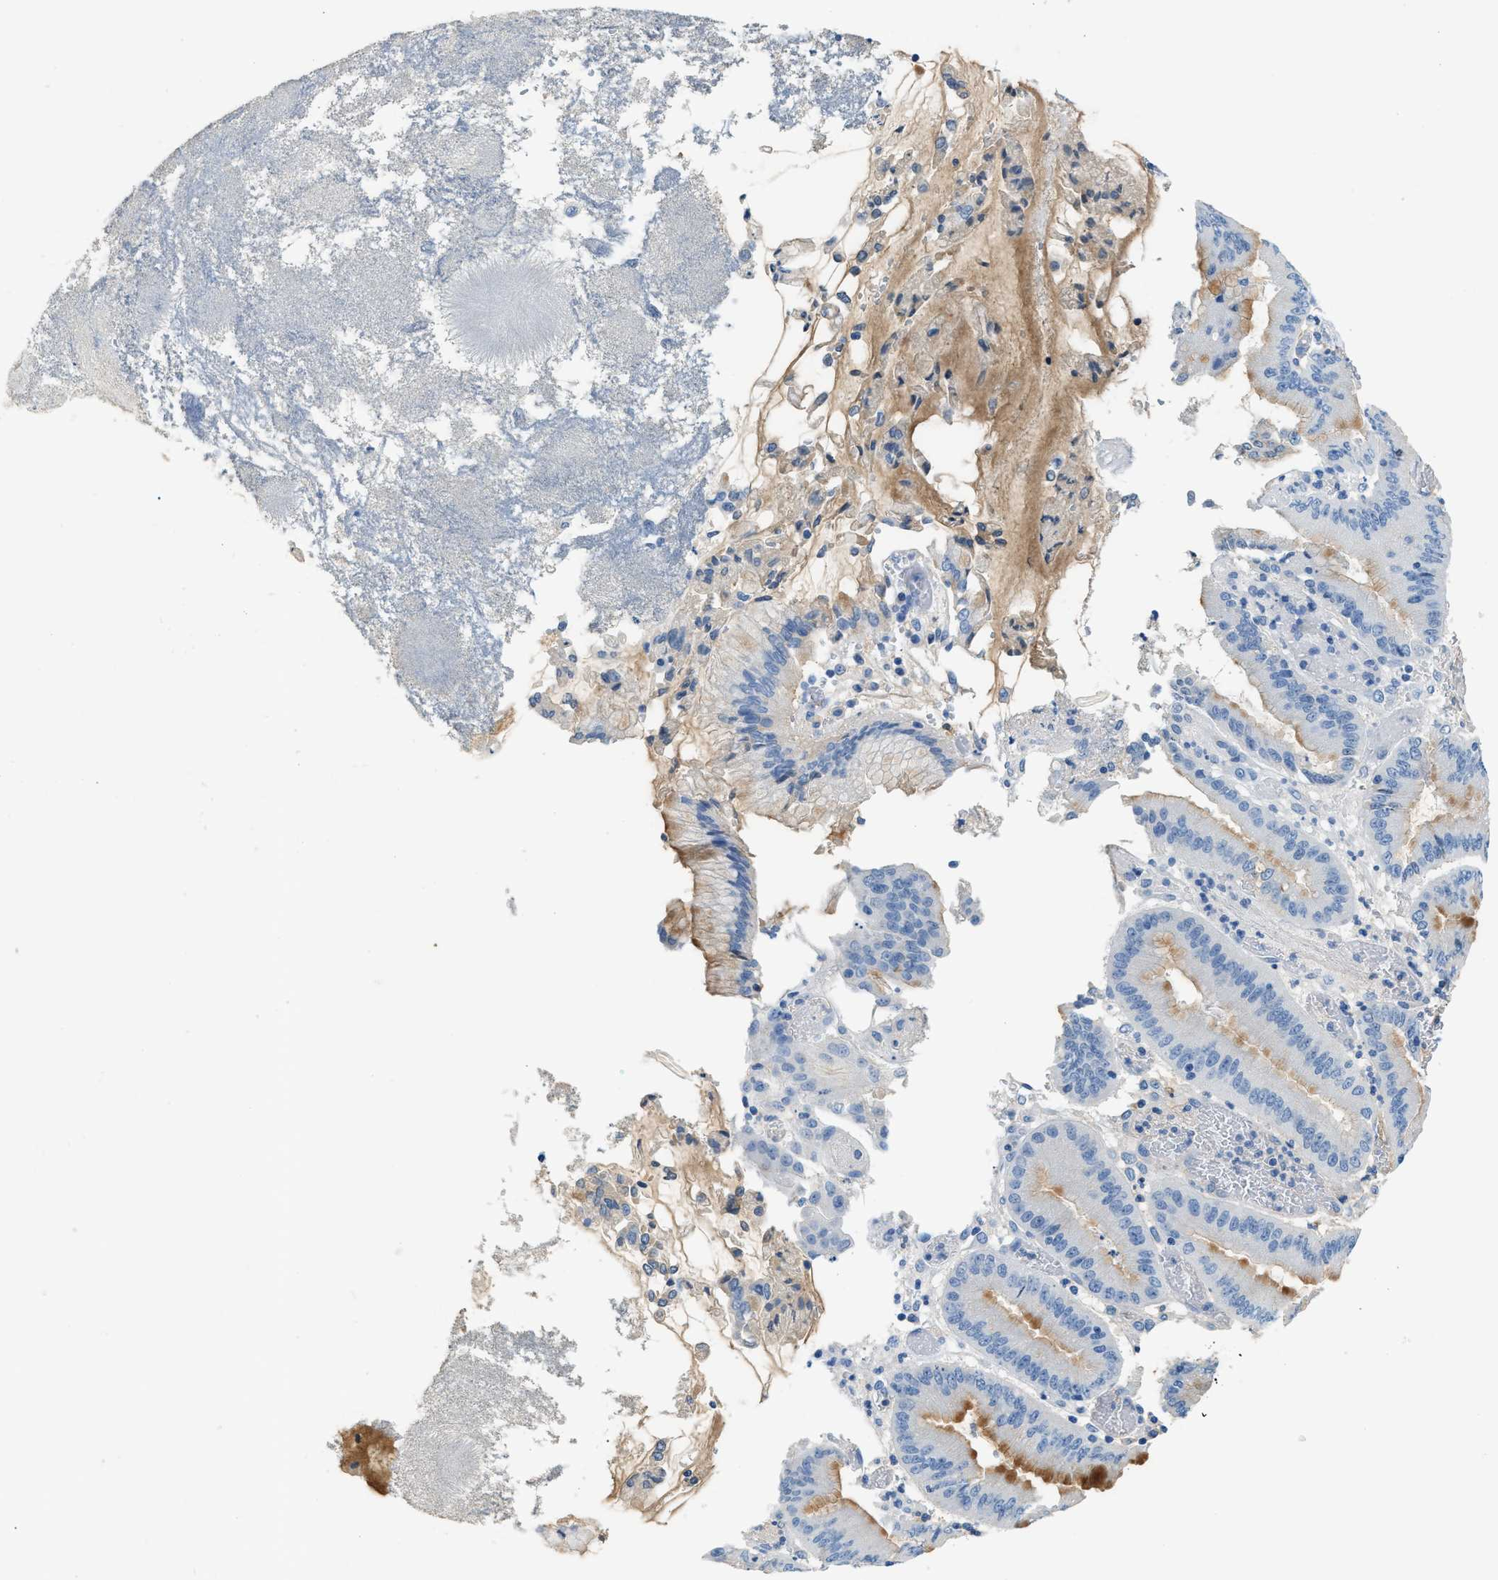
{"staining": {"intensity": "moderate", "quantity": "<25%", "location": "cytoplasmic/membranous"}, "tissue": "stomach cancer", "cell_type": "Tumor cells", "image_type": "cancer", "snomed": [{"axis": "morphology", "description": "Normal tissue, NOS"}, {"axis": "morphology", "description": "Adenocarcinoma, NOS"}, {"axis": "topography", "description": "Stomach"}], "caption": "Tumor cells show low levels of moderate cytoplasmic/membranous staining in approximately <25% of cells in stomach cancer (adenocarcinoma).", "gene": "CFI", "patient": {"sex": "male", "age": 48}}